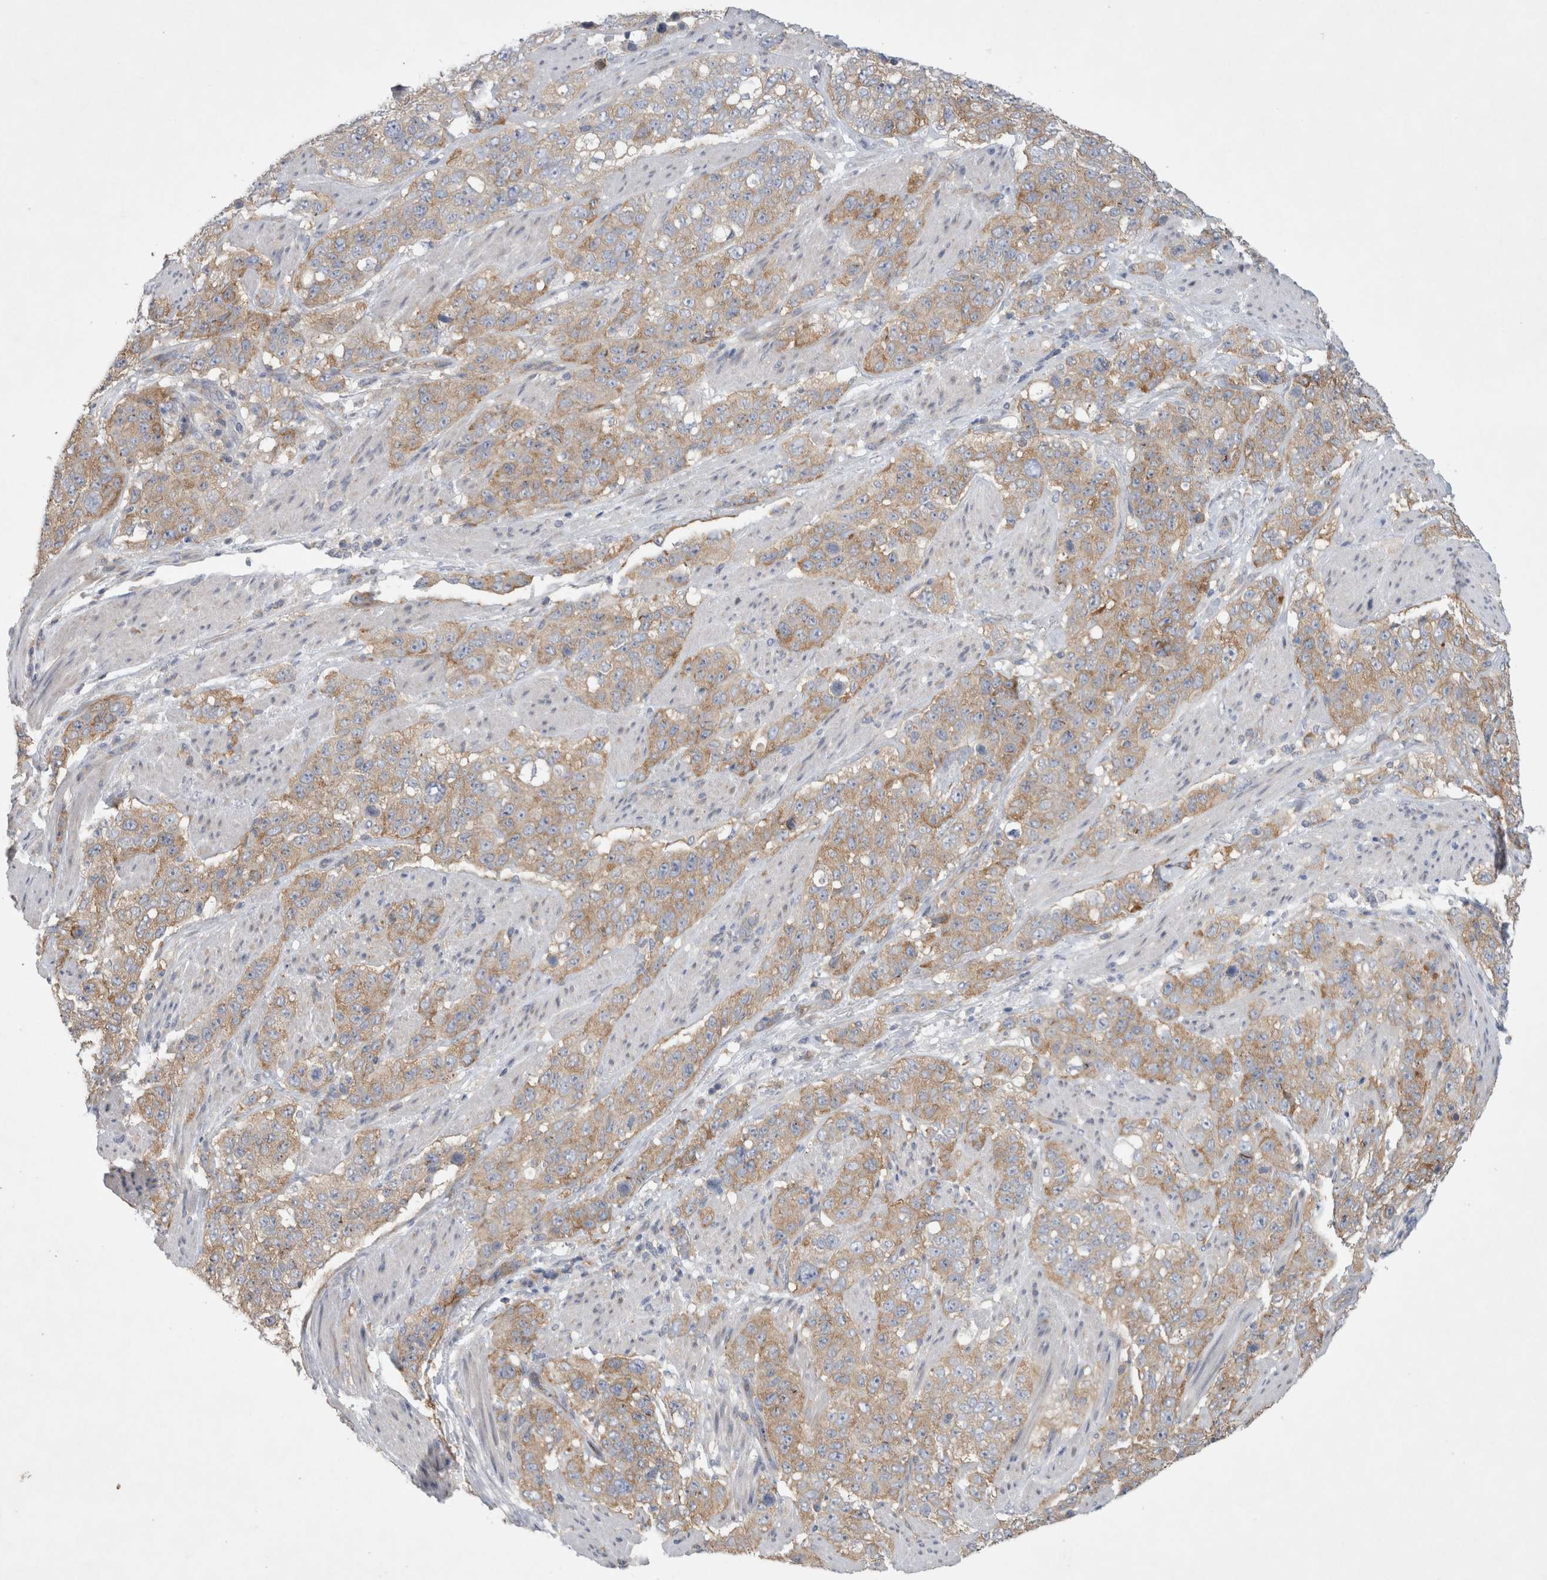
{"staining": {"intensity": "moderate", "quantity": ">75%", "location": "cytoplasmic/membranous"}, "tissue": "stomach cancer", "cell_type": "Tumor cells", "image_type": "cancer", "snomed": [{"axis": "morphology", "description": "Adenocarcinoma, NOS"}, {"axis": "topography", "description": "Stomach"}], "caption": "Protein expression analysis of human stomach cancer (adenocarcinoma) reveals moderate cytoplasmic/membranous expression in approximately >75% of tumor cells.", "gene": "ZNF23", "patient": {"sex": "male", "age": 48}}